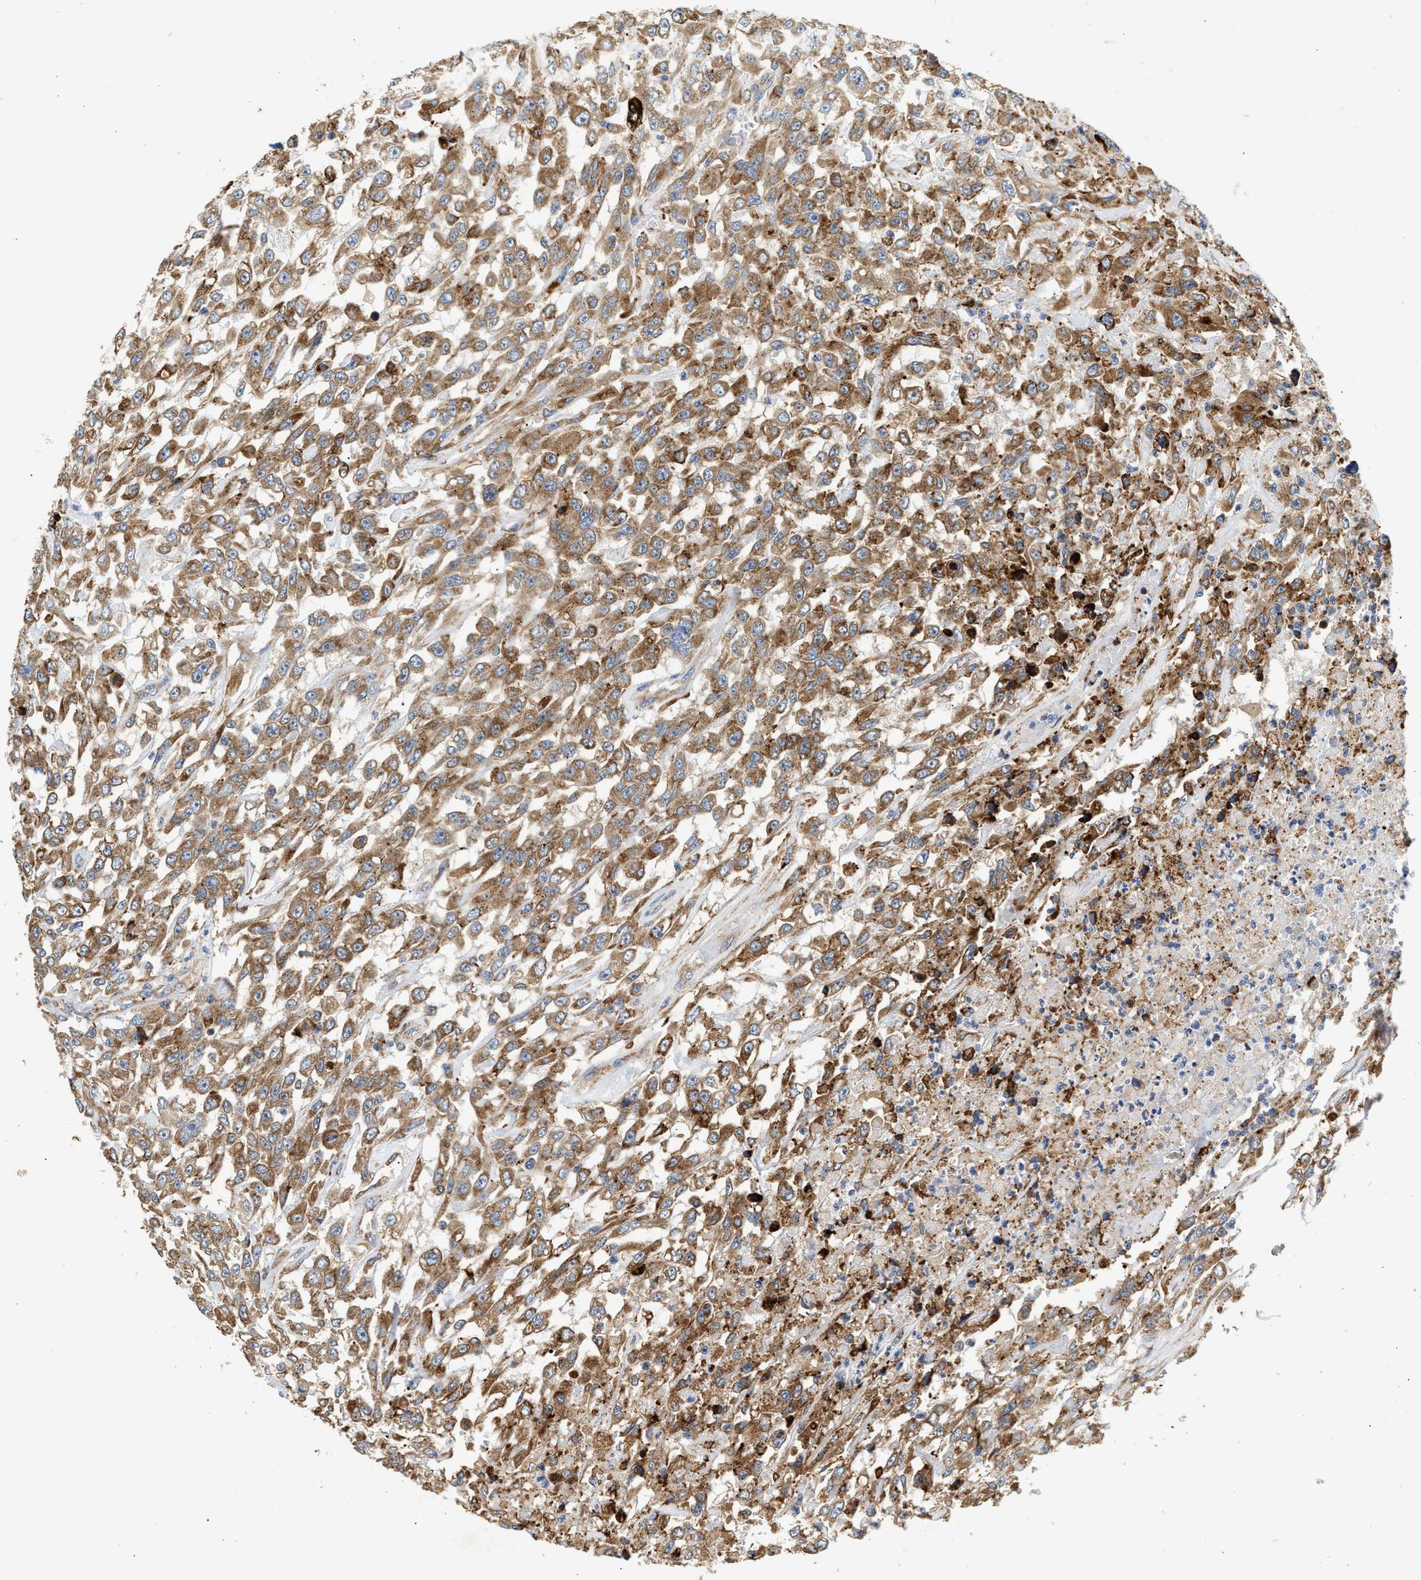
{"staining": {"intensity": "moderate", "quantity": ">75%", "location": "cytoplasmic/membranous"}, "tissue": "urothelial cancer", "cell_type": "Tumor cells", "image_type": "cancer", "snomed": [{"axis": "morphology", "description": "Urothelial carcinoma, High grade"}, {"axis": "topography", "description": "Urinary bladder"}], "caption": "Immunohistochemistry (IHC) (DAB (3,3'-diaminobenzidine)) staining of human high-grade urothelial carcinoma shows moderate cytoplasmic/membranous protein positivity in approximately >75% of tumor cells.", "gene": "AMZ1", "patient": {"sex": "male", "age": 46}}